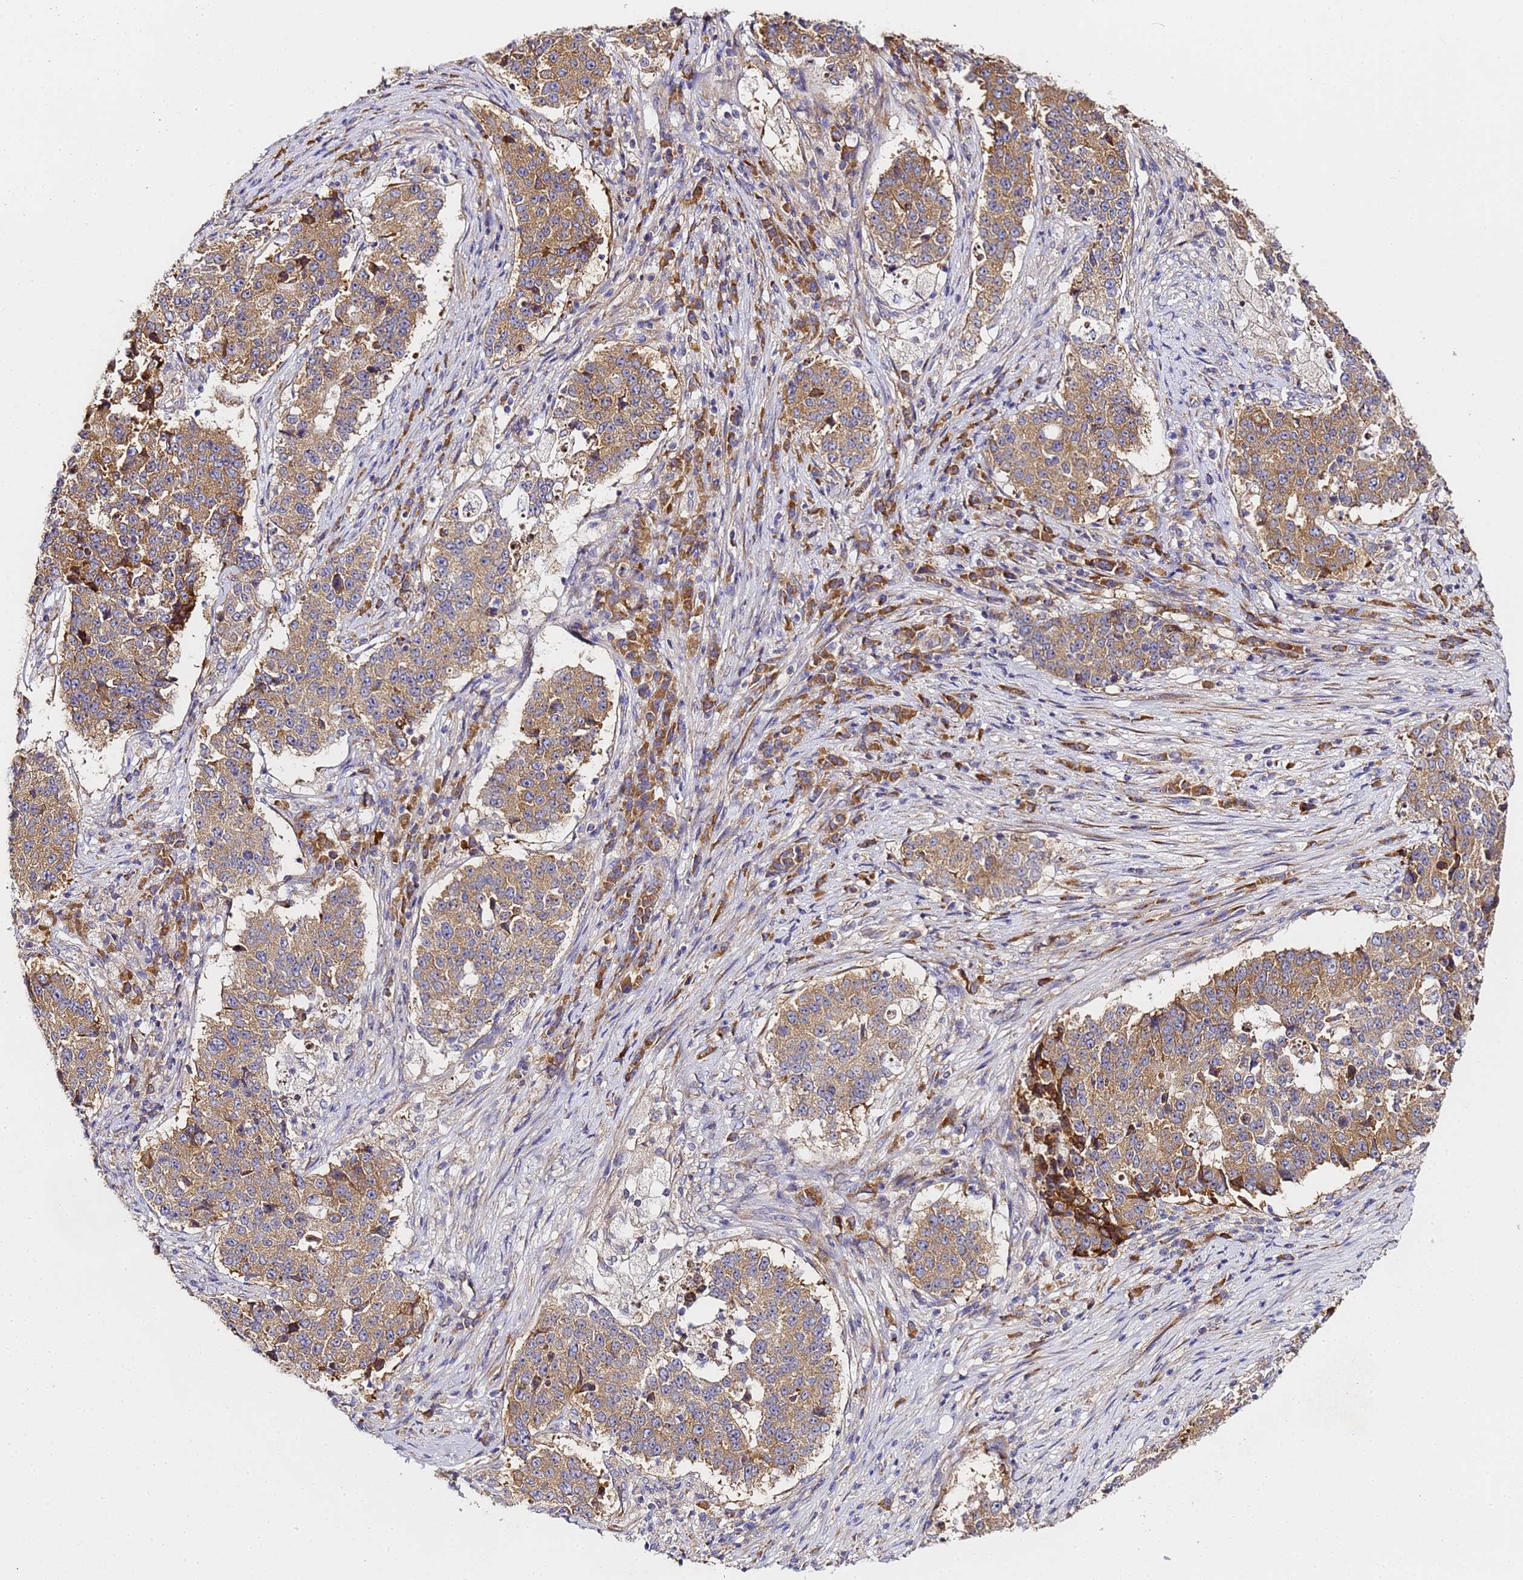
{"staining": {"intensity": "moderate", "quantity": ">75%", "location": "cytoplasmic/membranous"}, "tissue": "stomach cancer", "cell_type": "Tumor cells", "image_type": "cancer", "snomed": [{"axis": "morphology", "description": "Adenocarcinoma, NOS"}, {"axis": "topography", "description": "Stomach"}], "caption": "Stomach adenocarcinoma stained for a protein (brown) shows moderate cytoplasmic/membranous positive expression in approximately >75% of tumor cells.", "gene": "RPL13A", "patient": {"sex": "male", "age": 59}}